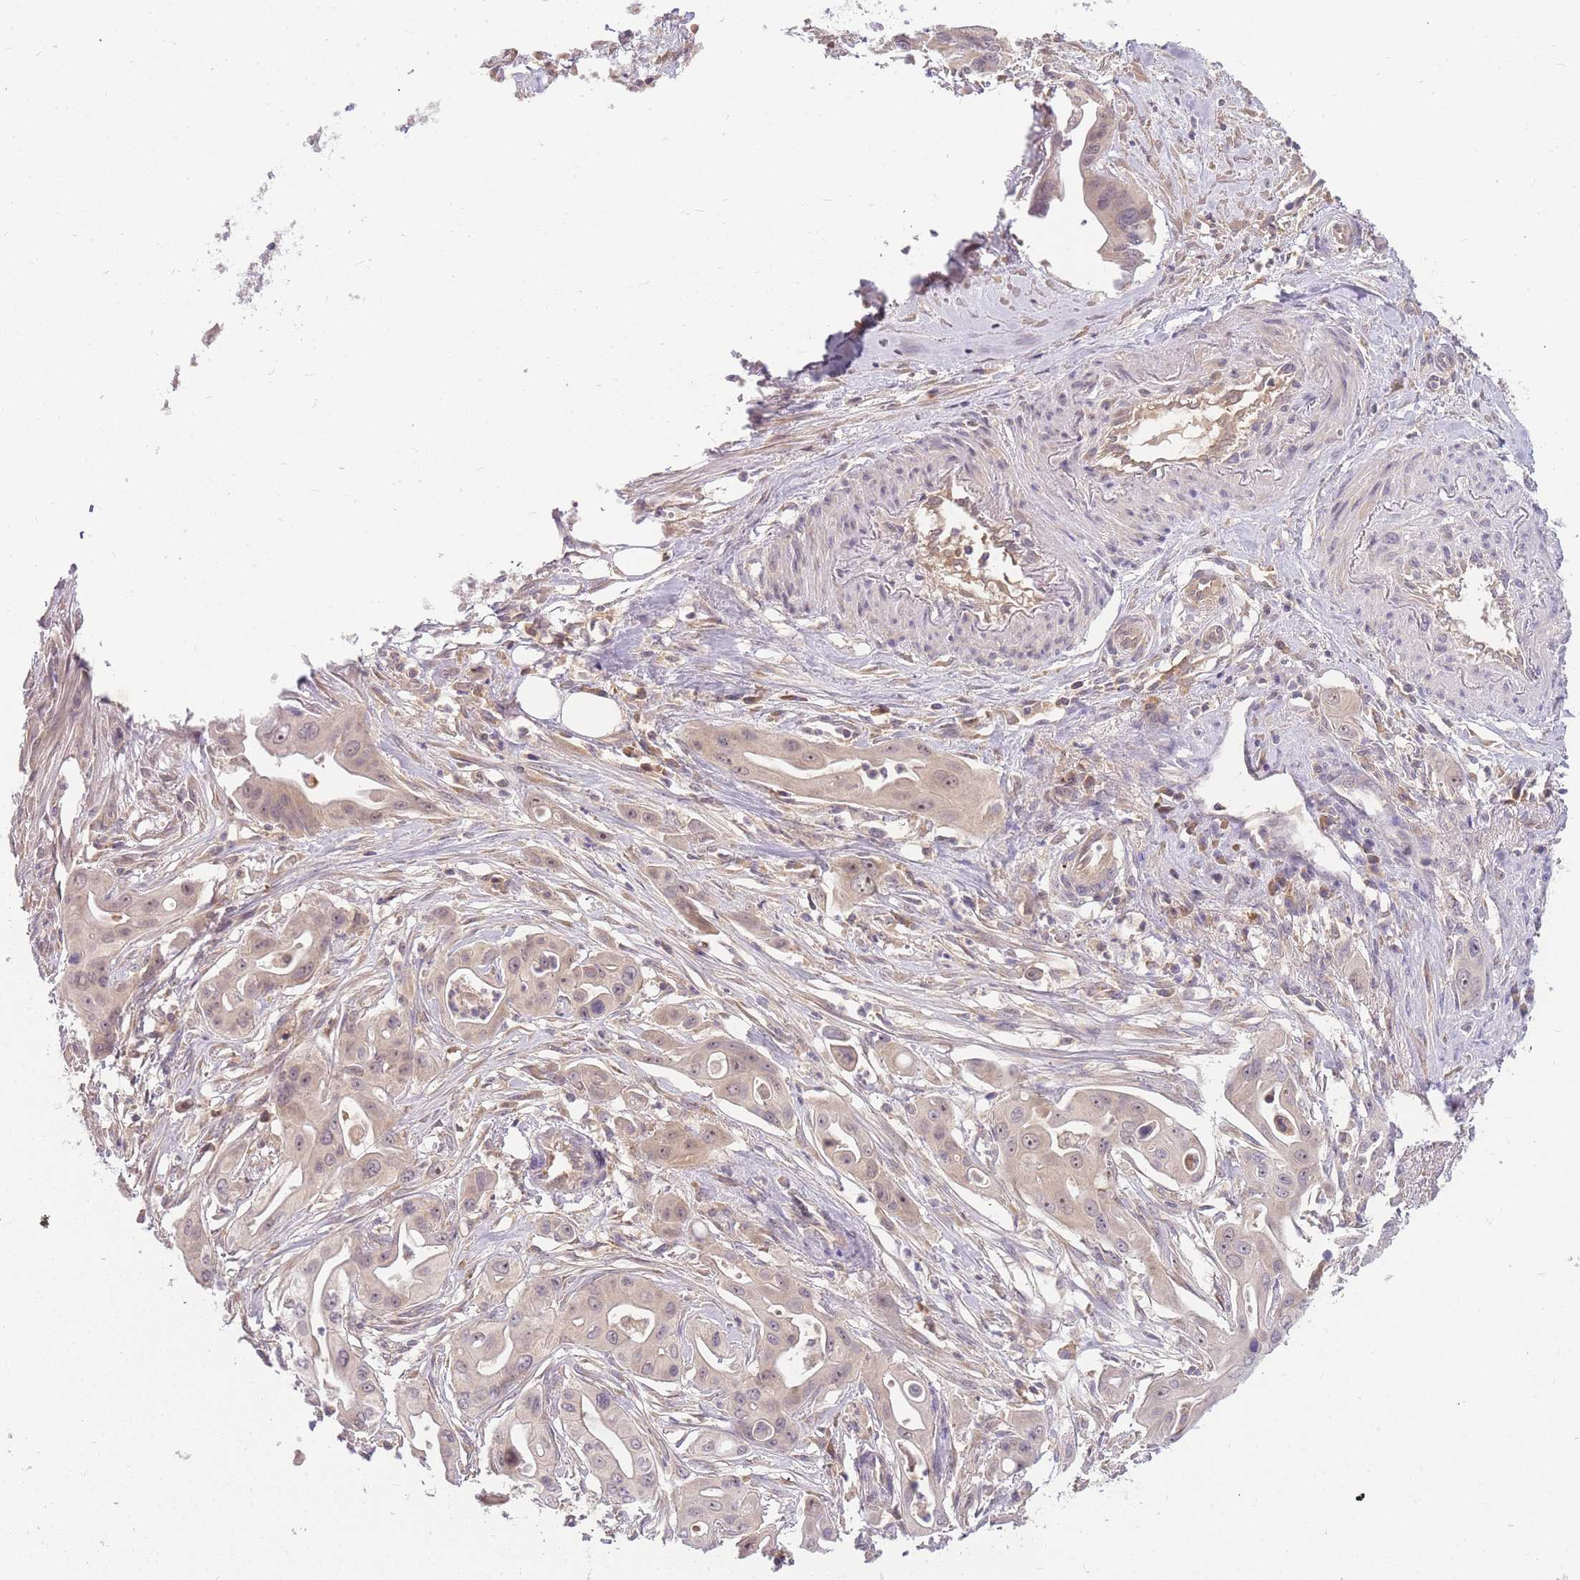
{"staining": {"intensity": "weak", "quantity": "<25%", "location": "nuclear"}, "tissue": "ovarian cancer", "cell_type": "Tumor cells", "image_type": "cancer", "snomed": [{"axis": "morphology", "description": "Cystadenocarcinoma, mucinous, NOS"}, {"axis": "topography", "description": "Ovary"}], "caption": "High magnification brightfield microscopy of ovarian cancer stained with DAB (brown) and counterstained with hematoxylin (blue): tumor cells show no significant expression.", "gene": "ZNF577", "patient": {"sex": "female", "age": 70}}